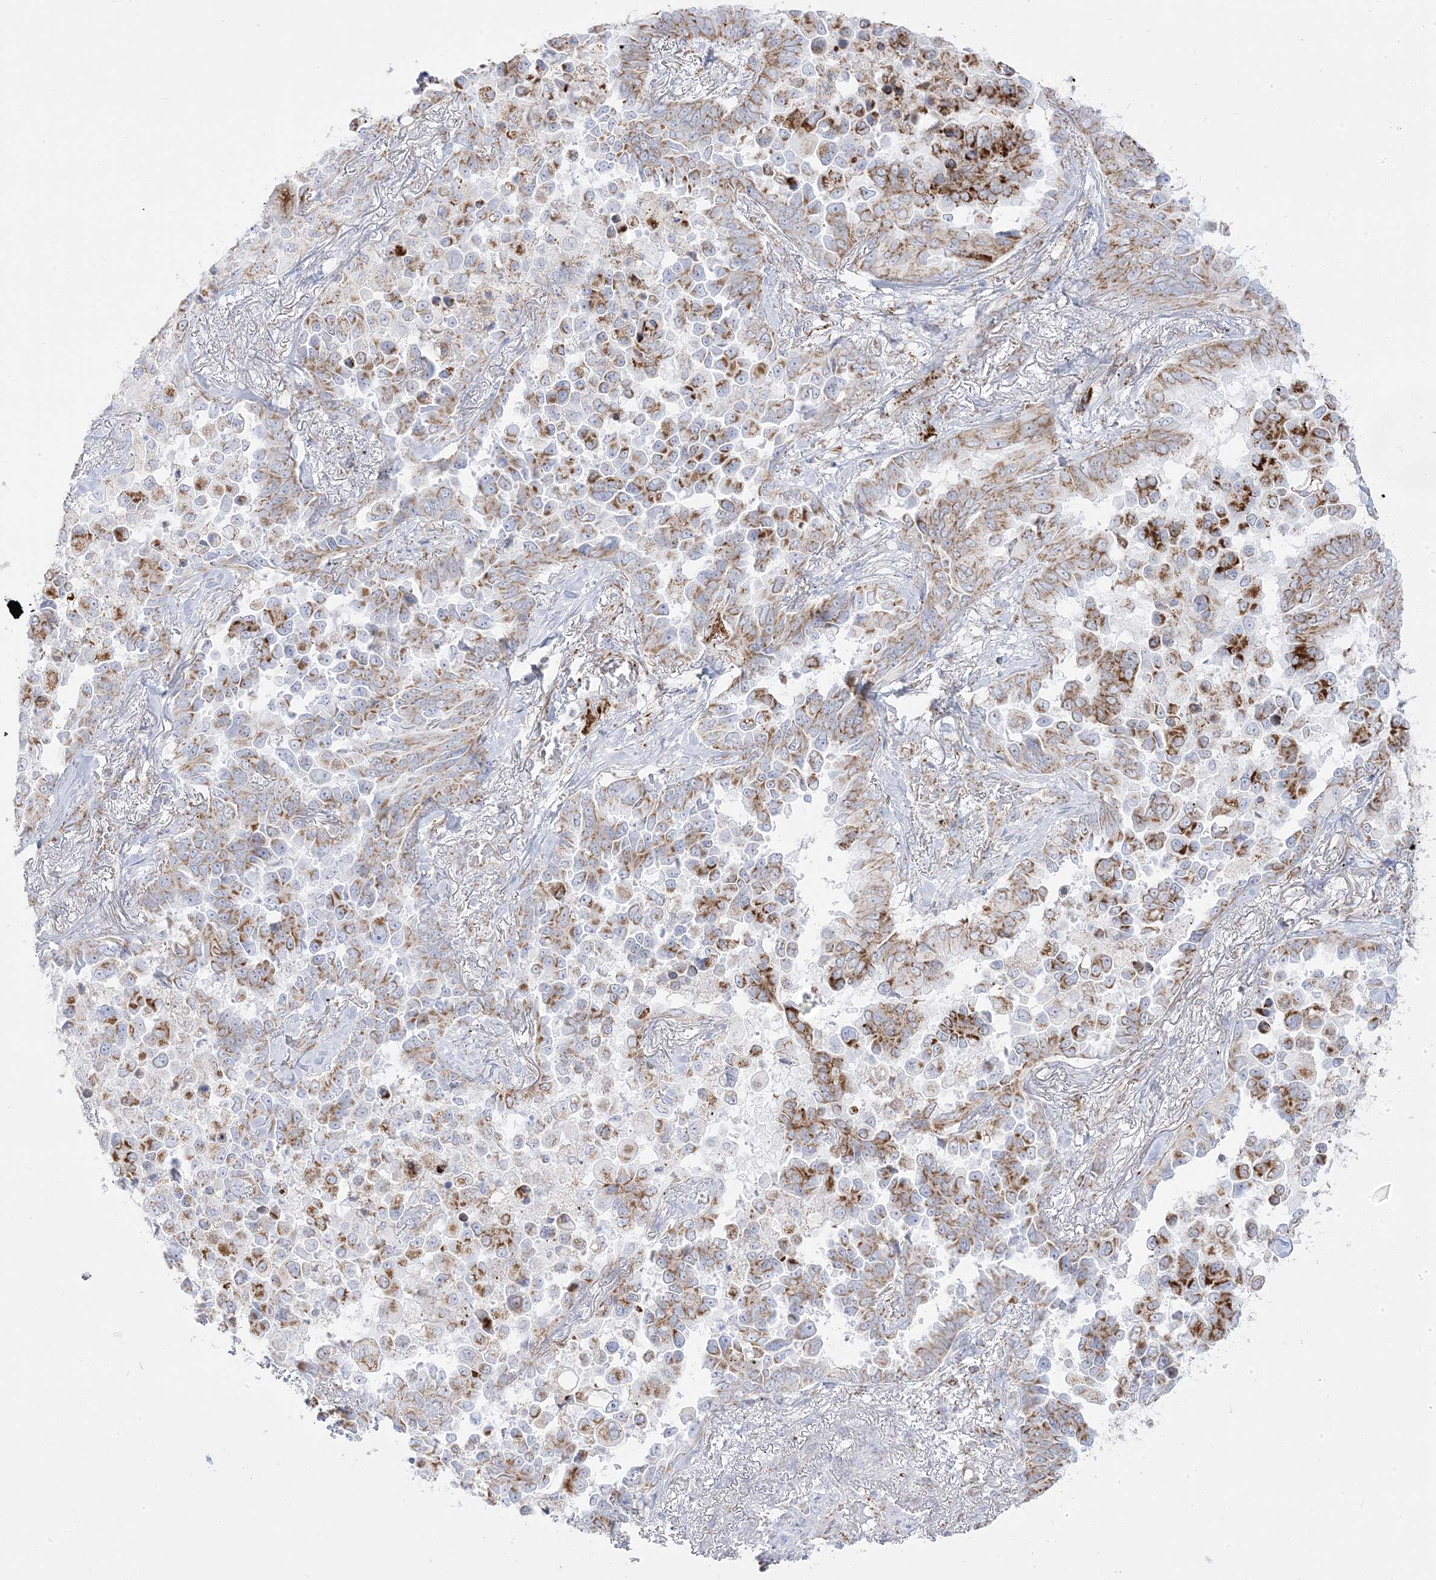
{"staining": {"intensity": "moderate", "quantity": "25%-75%", "location": "cytoplasmic/membranous"}, "tissue": "lung cancer", "cell_type": "Tumor cells", "image_type": "cancer", "snomed": [{"axis": "morphology", "description": "Adenocarcinoma, NOS"}, {"axis": "topography", "description": "Lung"}], "caption": "Immunohistochemistry (IHC) histopathology image of neoplastic tissue: human lung cancer stained using IHC exhibits medium levels of moderate protein expression localized specifically in the cytoplasmic/membranous of tumor cells, appearing as a cytoplasmic/membranous brown color.", "gene": "PCCB", "patient": {"sex": "female", "age": 67}}